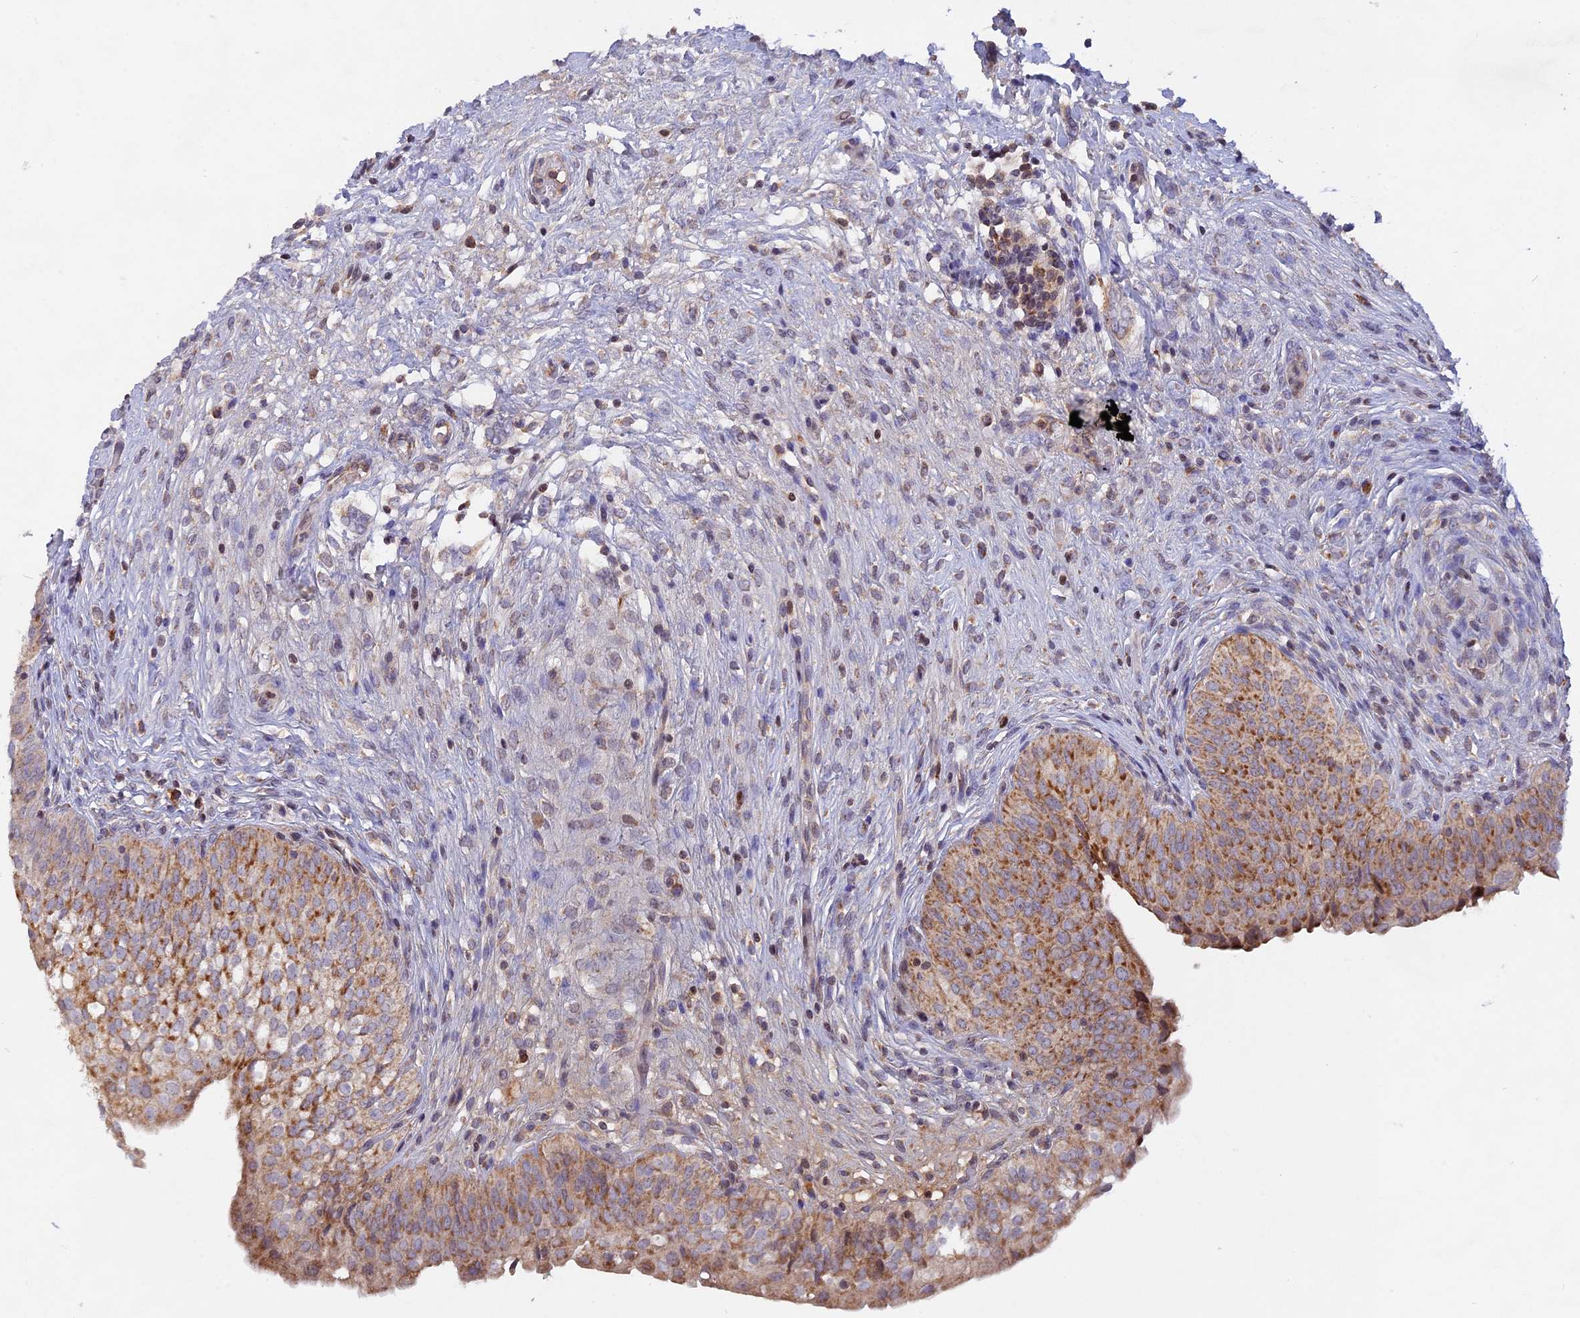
{"staining": {"intensity": "moderate", "quantity": ">75%", "location": "cytoplasmic/membranous"}, "tissue": "urinary bladder", "cell_type": "Urothelial cells", "image_type": "normal", "snomed": [{"axis": "morphology", "description": "Normal tissue, NOS"}, {"axis": "topography", "description": "Urinary bladder"}], "caption": "This is an image of immunohistochemistry (IHC) staining of benign urinary bladder, which shows moderate expression in the cytoplasmic/membranous of urothelial cells.", "gene": "MPV17L", "patient": {"sex": "male", "age": 55}}